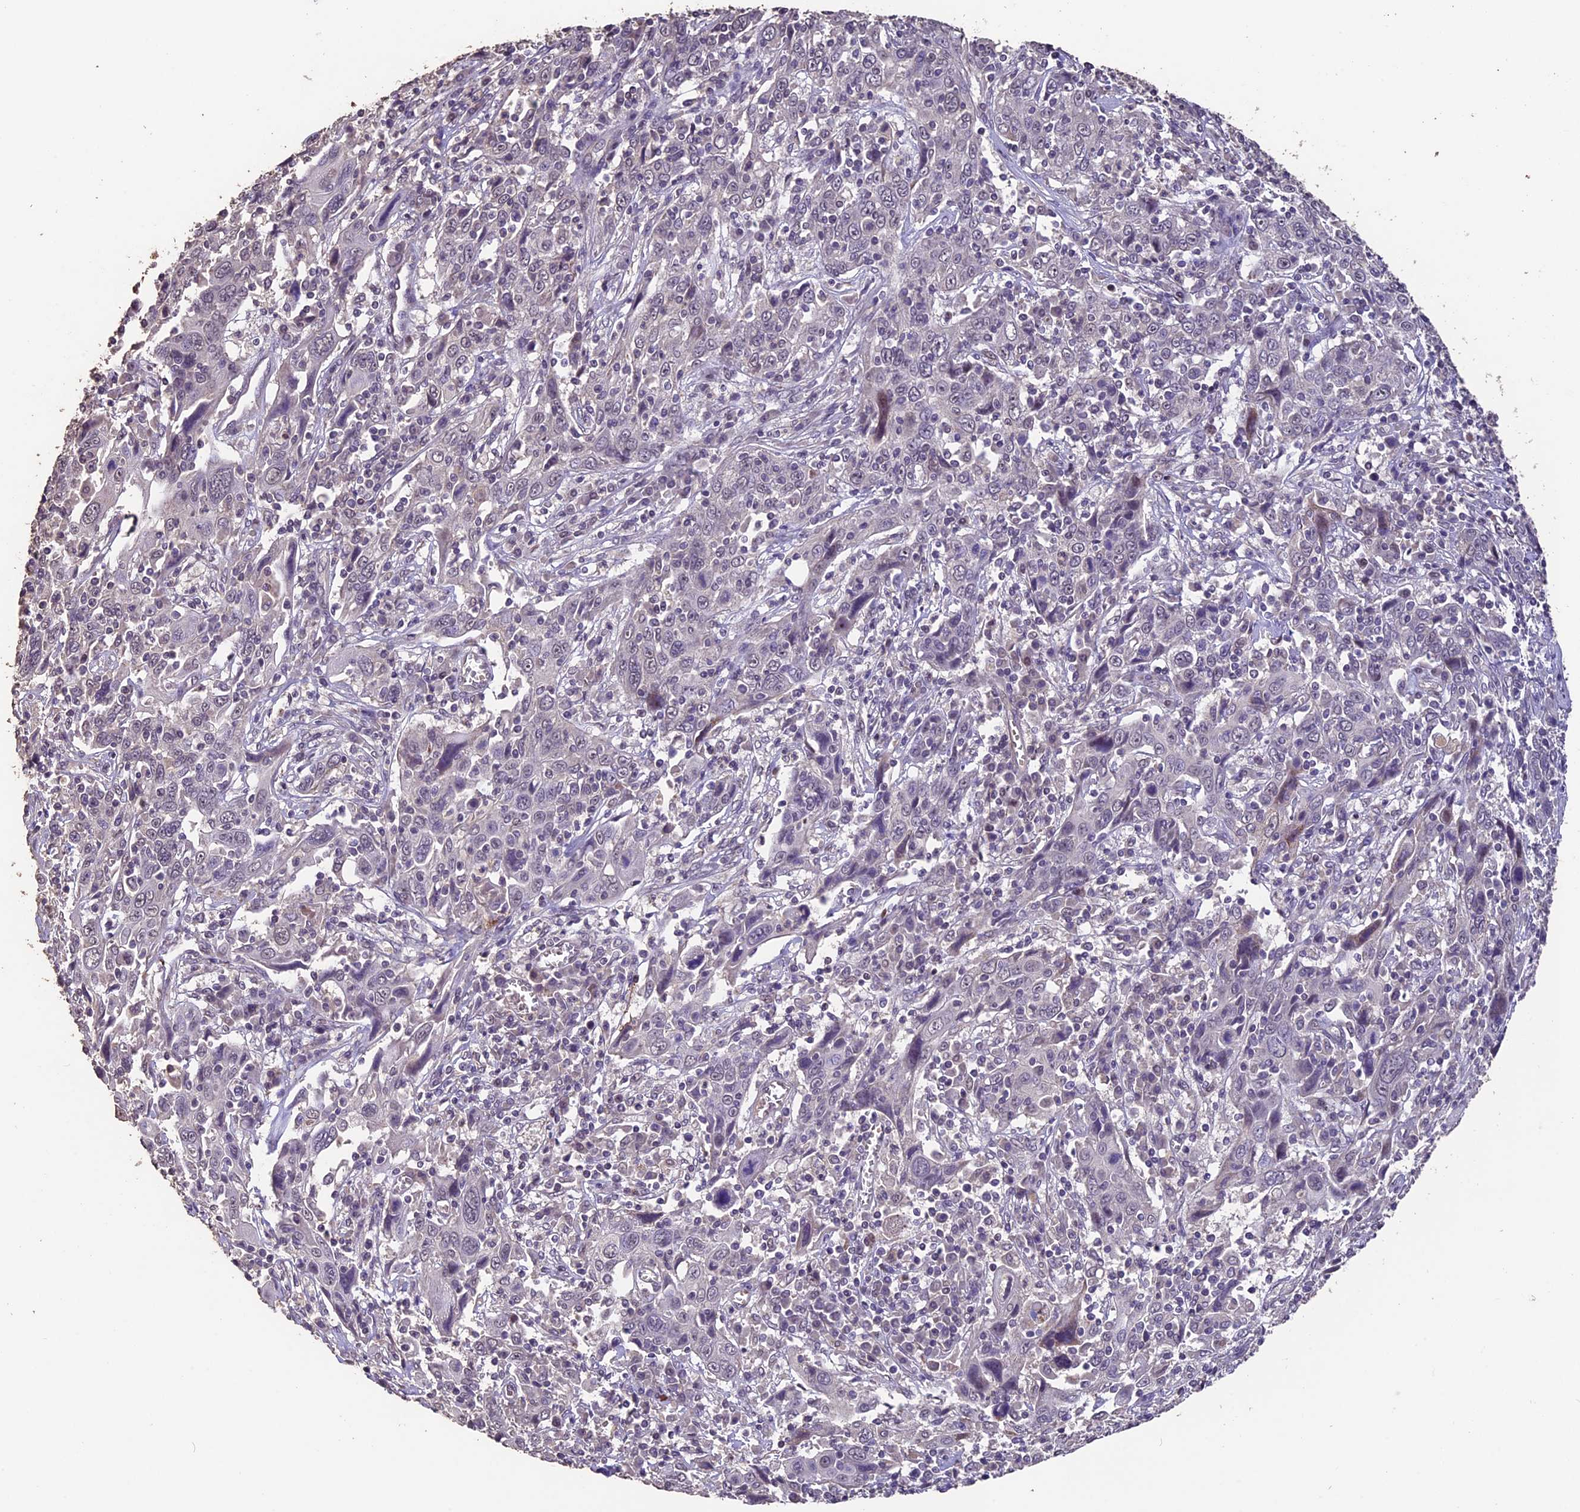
{"staining": {"intensity": "negative", "quantity": "none", "location": "none"}, "tissue": "cervical cancer", "cell_type": "Tumor cells", "image_type": "cancer", "snomed": [{"axis": "morphology", "description": "Squamous cell carcinoma, NOS"}, {"axis": "topography", "description": "Cervix"}], "caption": "Immunohistochemistry image of neoplastic tissue: squamous cell carcinoma (cervical) stained with DAB exhibits no significant protein staining in tumor cells.", "gene": "GNB5", "patient": {"sex": "female", "age": 46}}